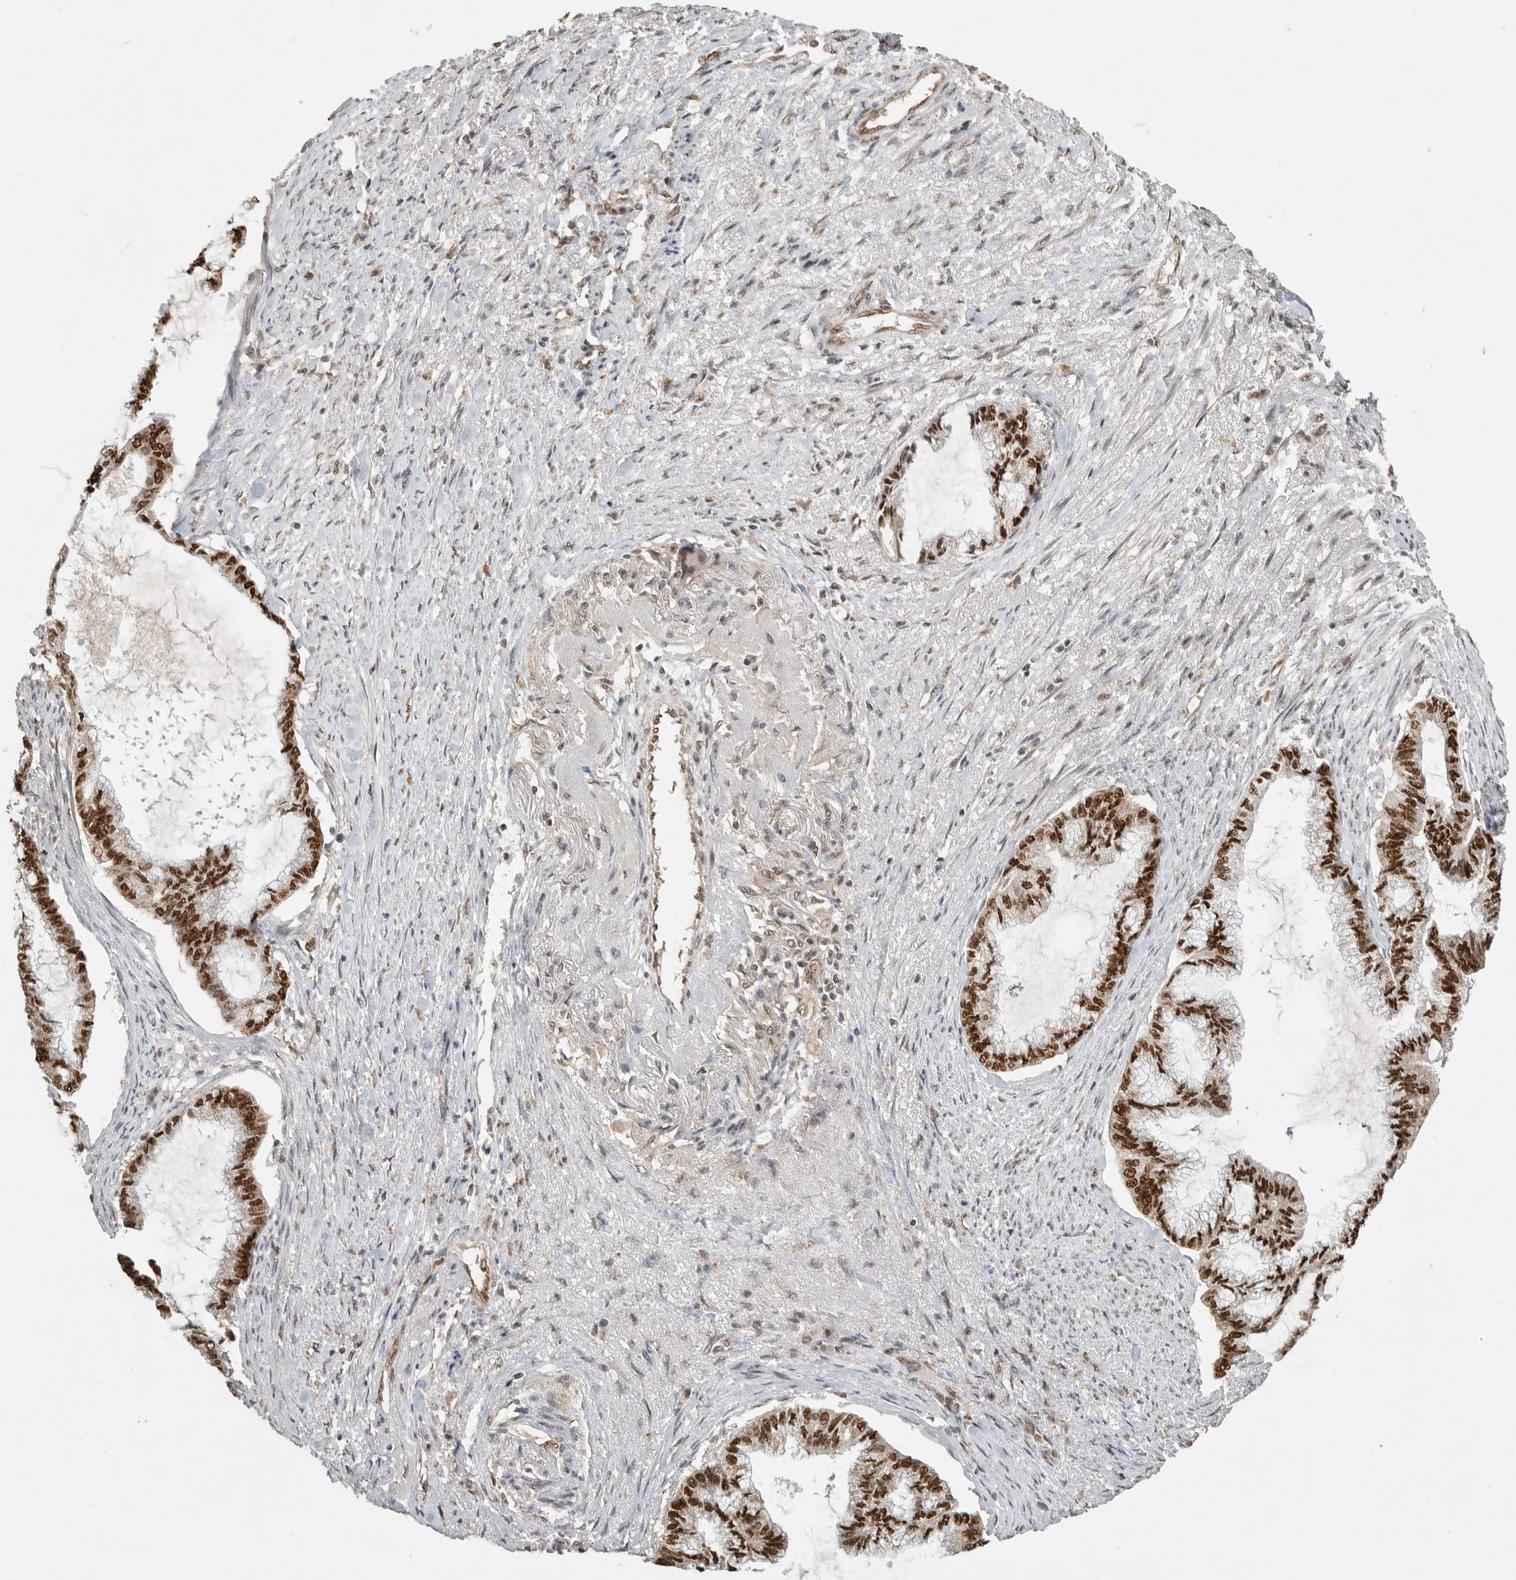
{"staining": {"intensity": "strong", "quantity": ">75%", "location": "cytoplasmic/membranous,nuclear"}, "tissue": "endometrial cancer", "cell_type": "Tumor cells", "image_type": "cancer", "snomed": [{"axis": "morphology", "description": "Adenocarcinoma, NOS"}, {"axis": "topography", "description": "Endometrium"}], "caption": "DAB (3,3'-diaminobenzidine) immunohistochemical staining of human endometrial cancer exhibits strong cytoplasmic/membranous and nuclear protein staining in about >75% of tumor cells. (DAB (3,3'-diaminobenzidine) IHC, brown staining for protein, blue staining for nuclei).", "gene": "DFFA", "patient": {"sex": "female", "age": 86}}